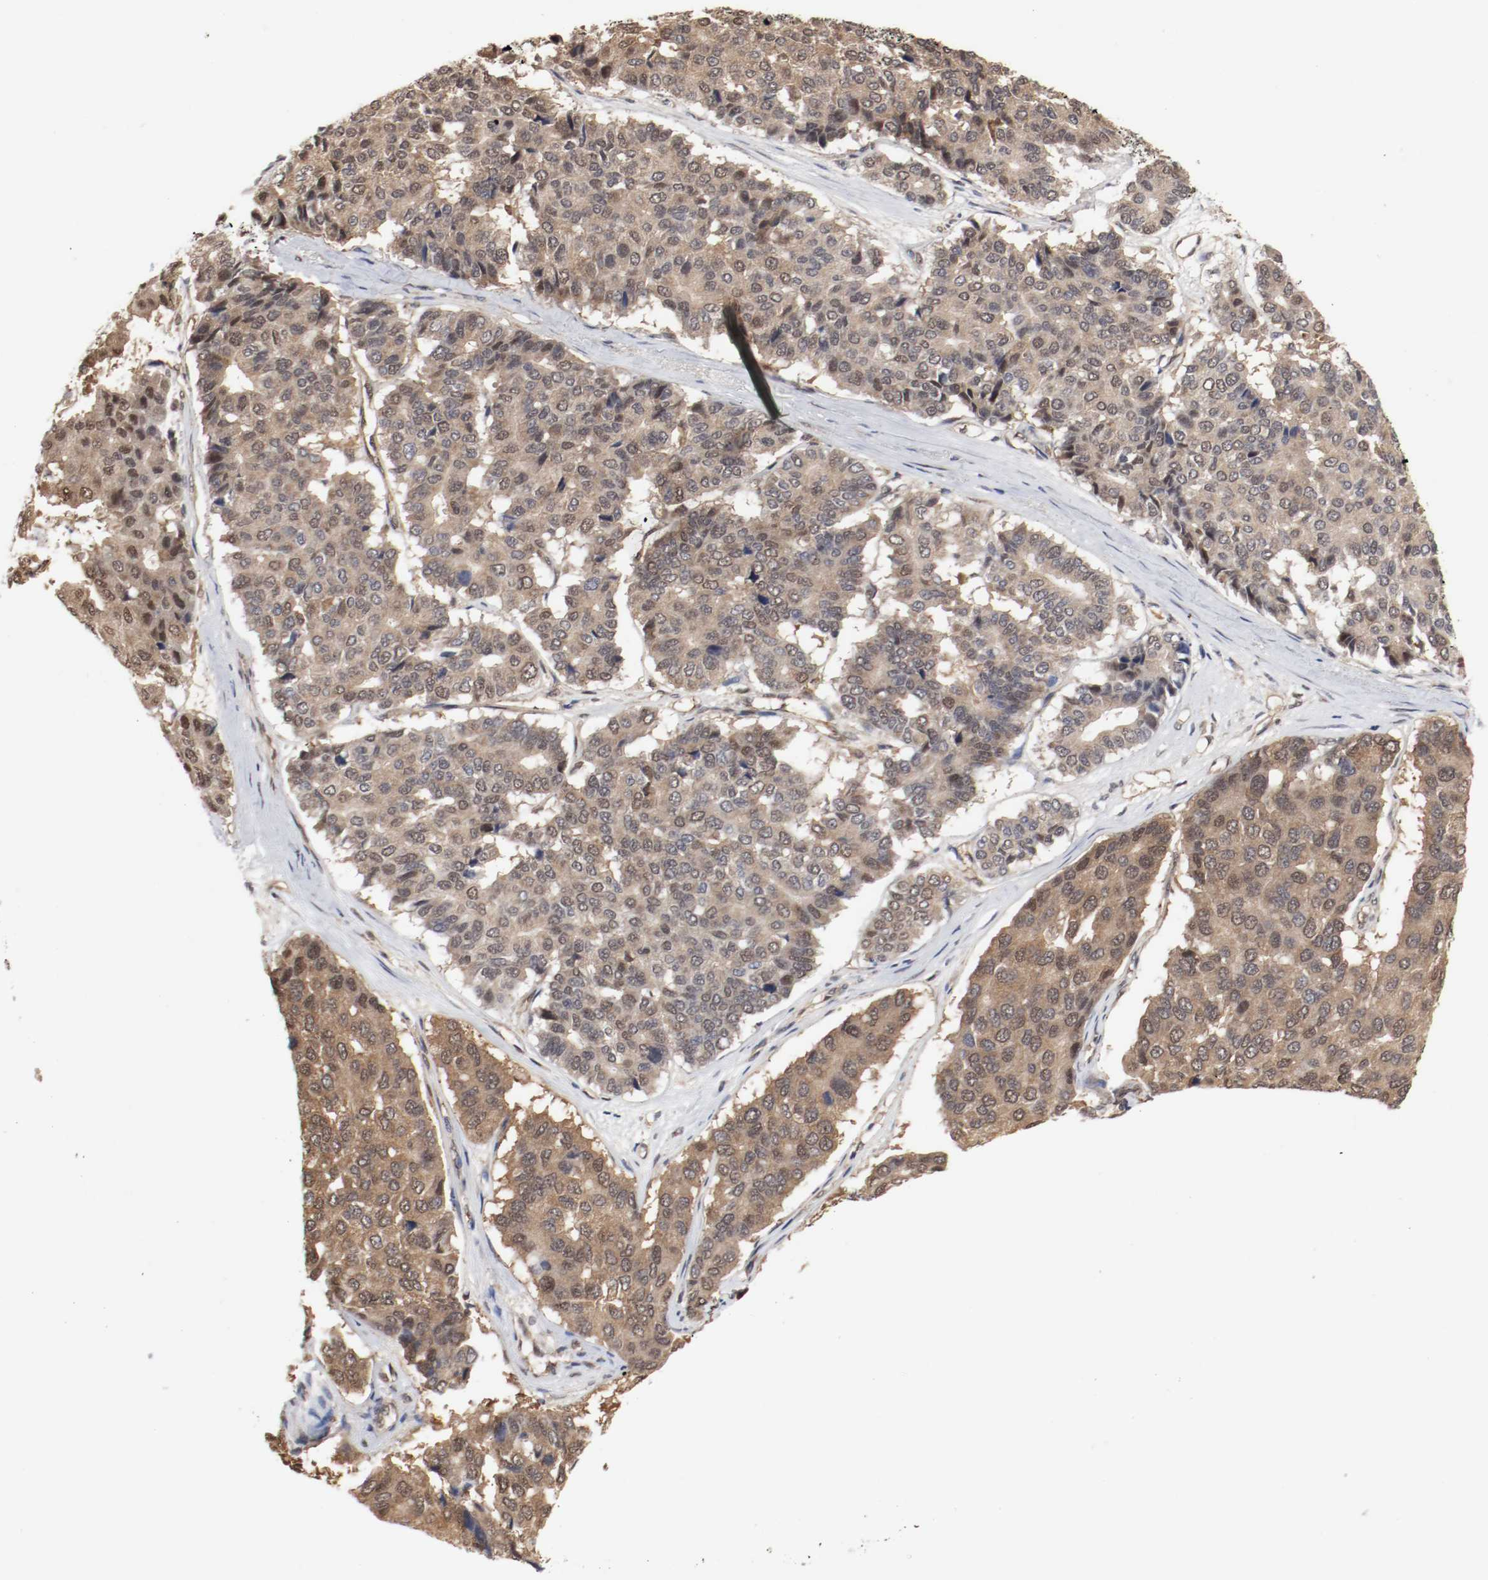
{"staining": {"intensity": "moderate", "quantity": ">75%", "location": "cytoplasmic/membranous,nuclear"}, "tissue": "pancreatic cancer", "cell_type": "Tumor cells", "image_type": "cancer", "snomed": [{"axis": "morphology", "description": "Adenocarcinoma, NOS"}, {"axis": "topography", "description": "Pancreas"}], "caption": "This histopathology image displays immunohistochemistry (IHC) staining of pancreatic cancer (adenocarcinoma), with medium moderate cytoplasmic/membranous and nuclear staining in about >75% of tumor cells.", "gene": "AFG3L2", "patient": {"sex": "male", "age": 50}}